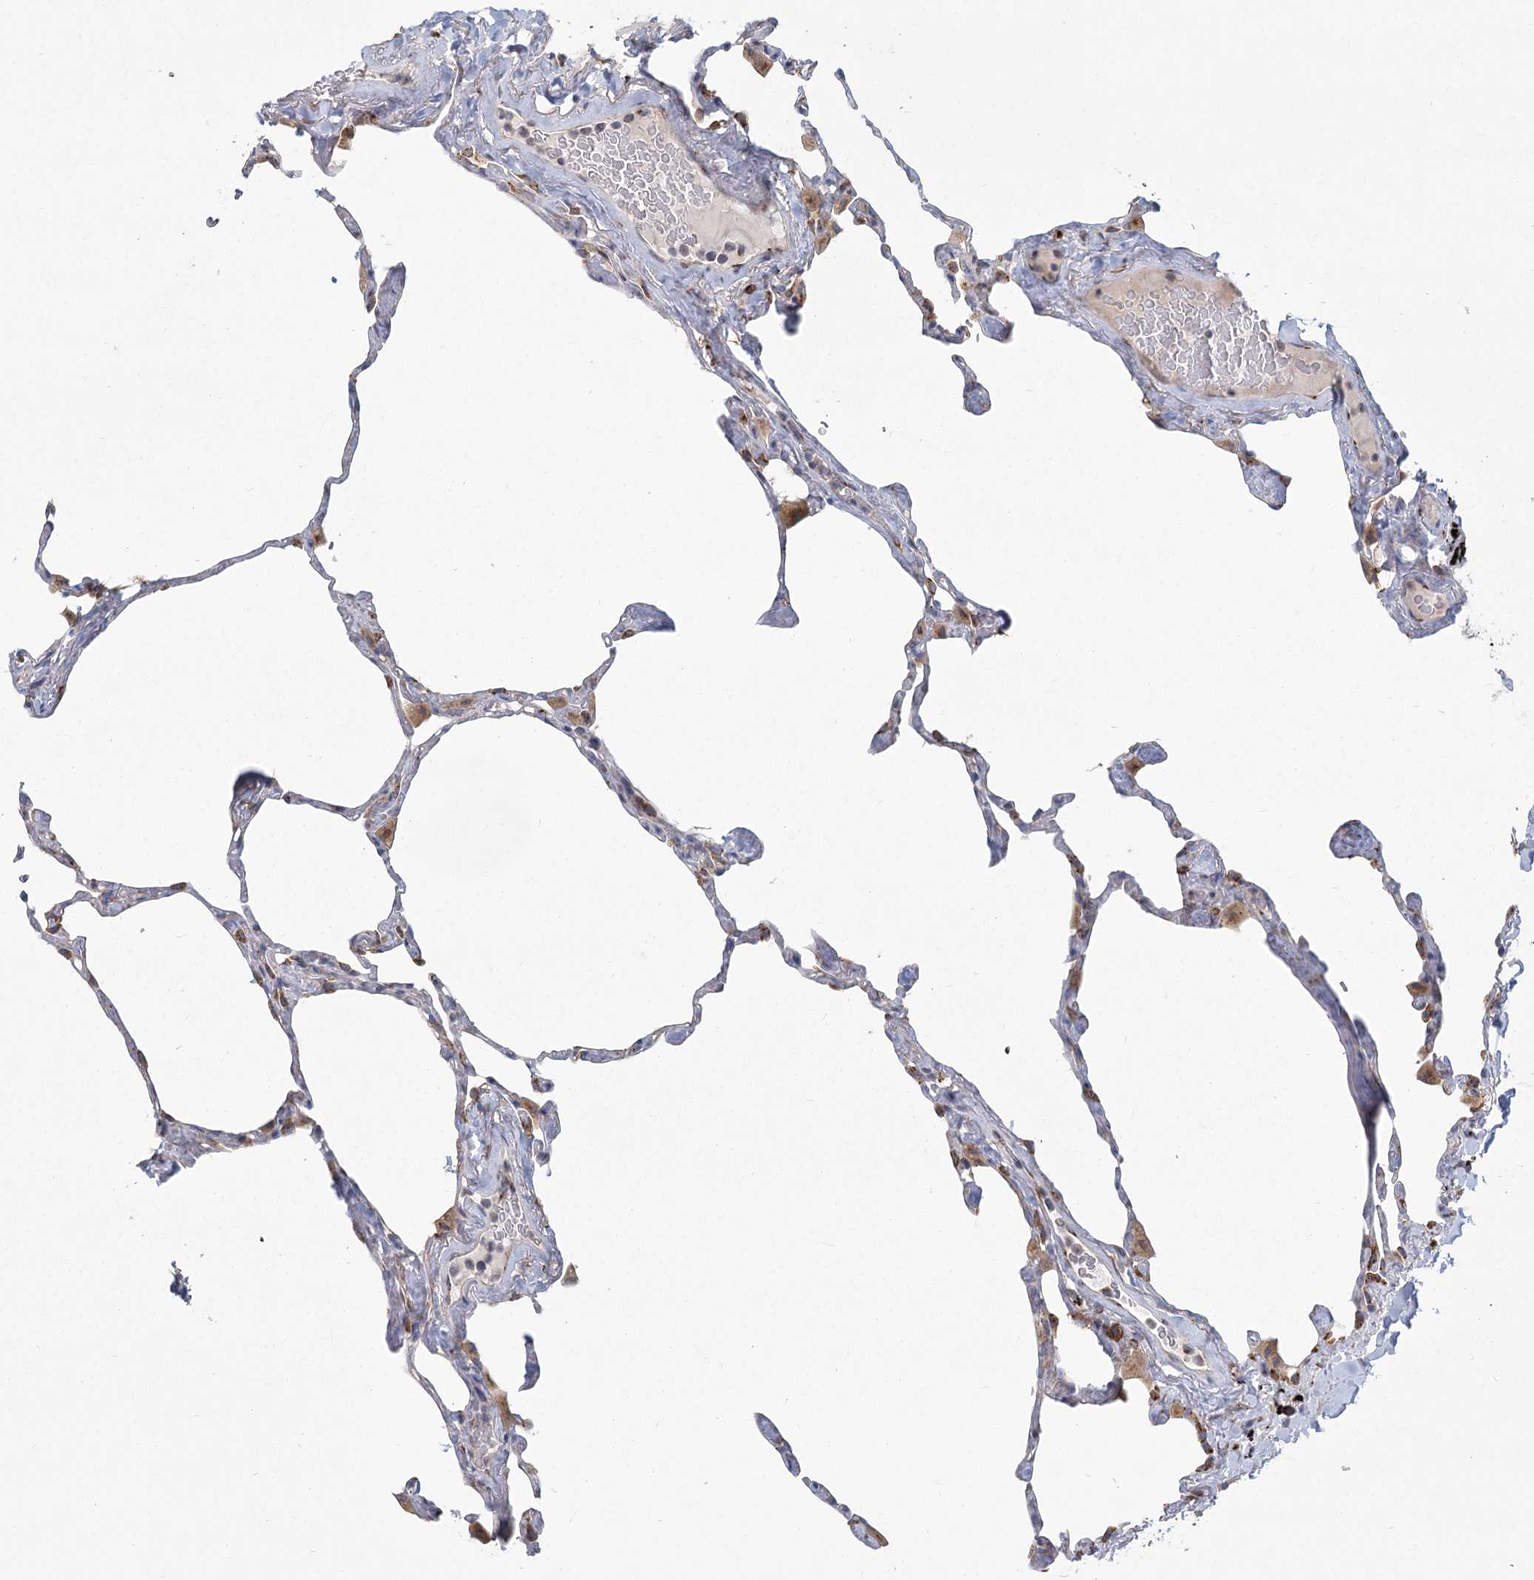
{"staining": {"intensity": "moderate", "quantity": "<25%", "location": "cytoplasmic/membranous"}, "tissue": "lung", "cell_type": "Alveolar cells", "image_type": "normal", "snomed": [{"axis": "morphology", "description": "Normal tissue, NOS"}, {"axis": "topography", "description": "Lung"}], "caption": "This image demonstrates immunohistochemistry (IHC) staining of unremarkable lung, with low moderate cytoplasmic/membranous staining in approximately <25% of alveolar cells.", "gene": "CNTLN", "patient": {"sex": "male", "age": 65}}